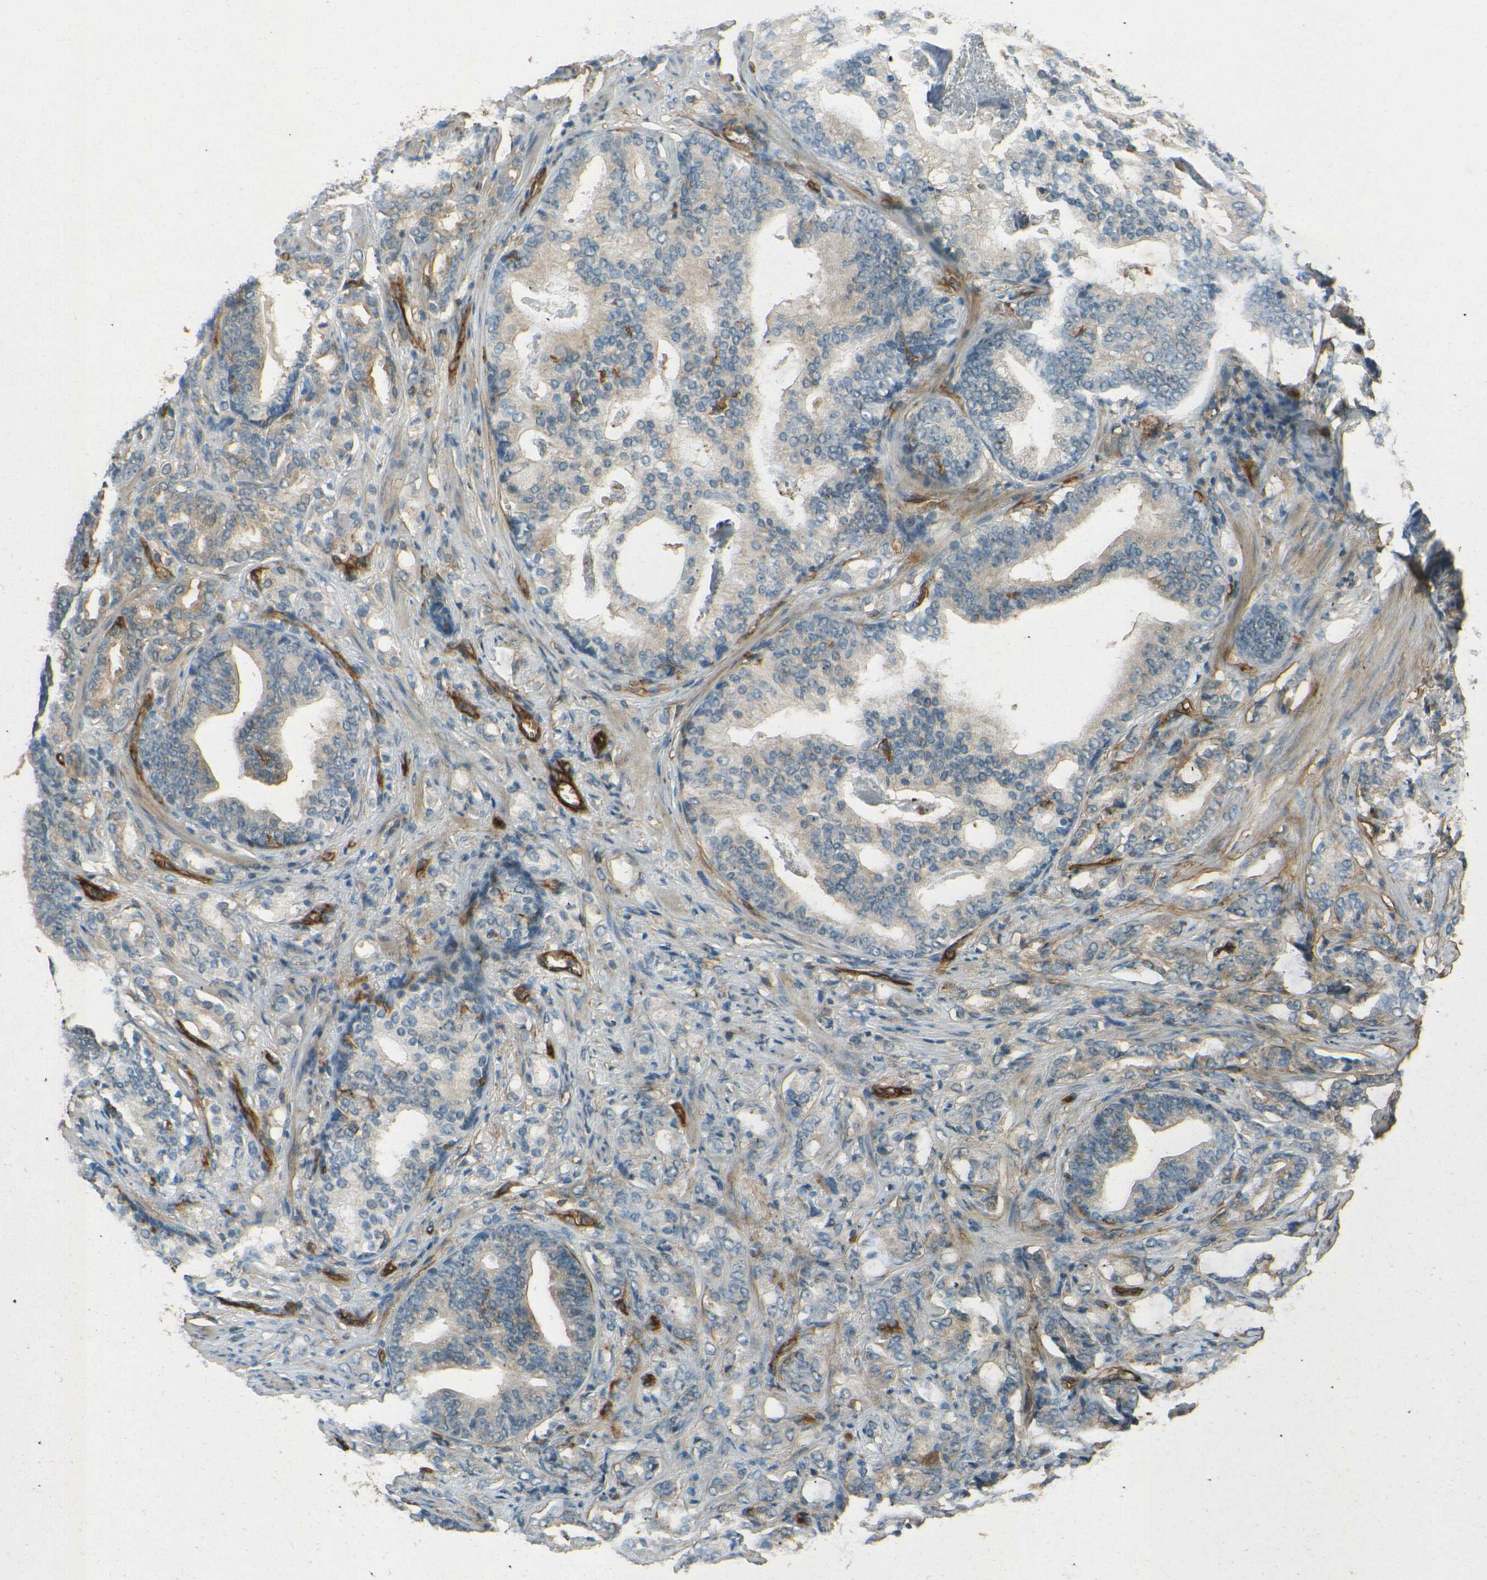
{"staining": {"intensity": "weak", "quantity": ">75%", "location": "cytoplasmic/membranous"}, "tissue": "prostate cancer", "cell_type": "Tumor cells", "image_type": "cancer", "snomed": [{"axis": "morphology", "description": "Adenocarcinoma, Low grade"}, {"axis": "topography", "description": "Prostate"}], "caption": "Immunohistochemistry photomicrograph of prostate cancer stained for a protein (brown), which exhibits low levels of weak cytoplasmic/membranous positivity in approximately >75% of tumor cells.", "gene": "ENTPD1", "patient": {"sex": "male", "age": 58}}